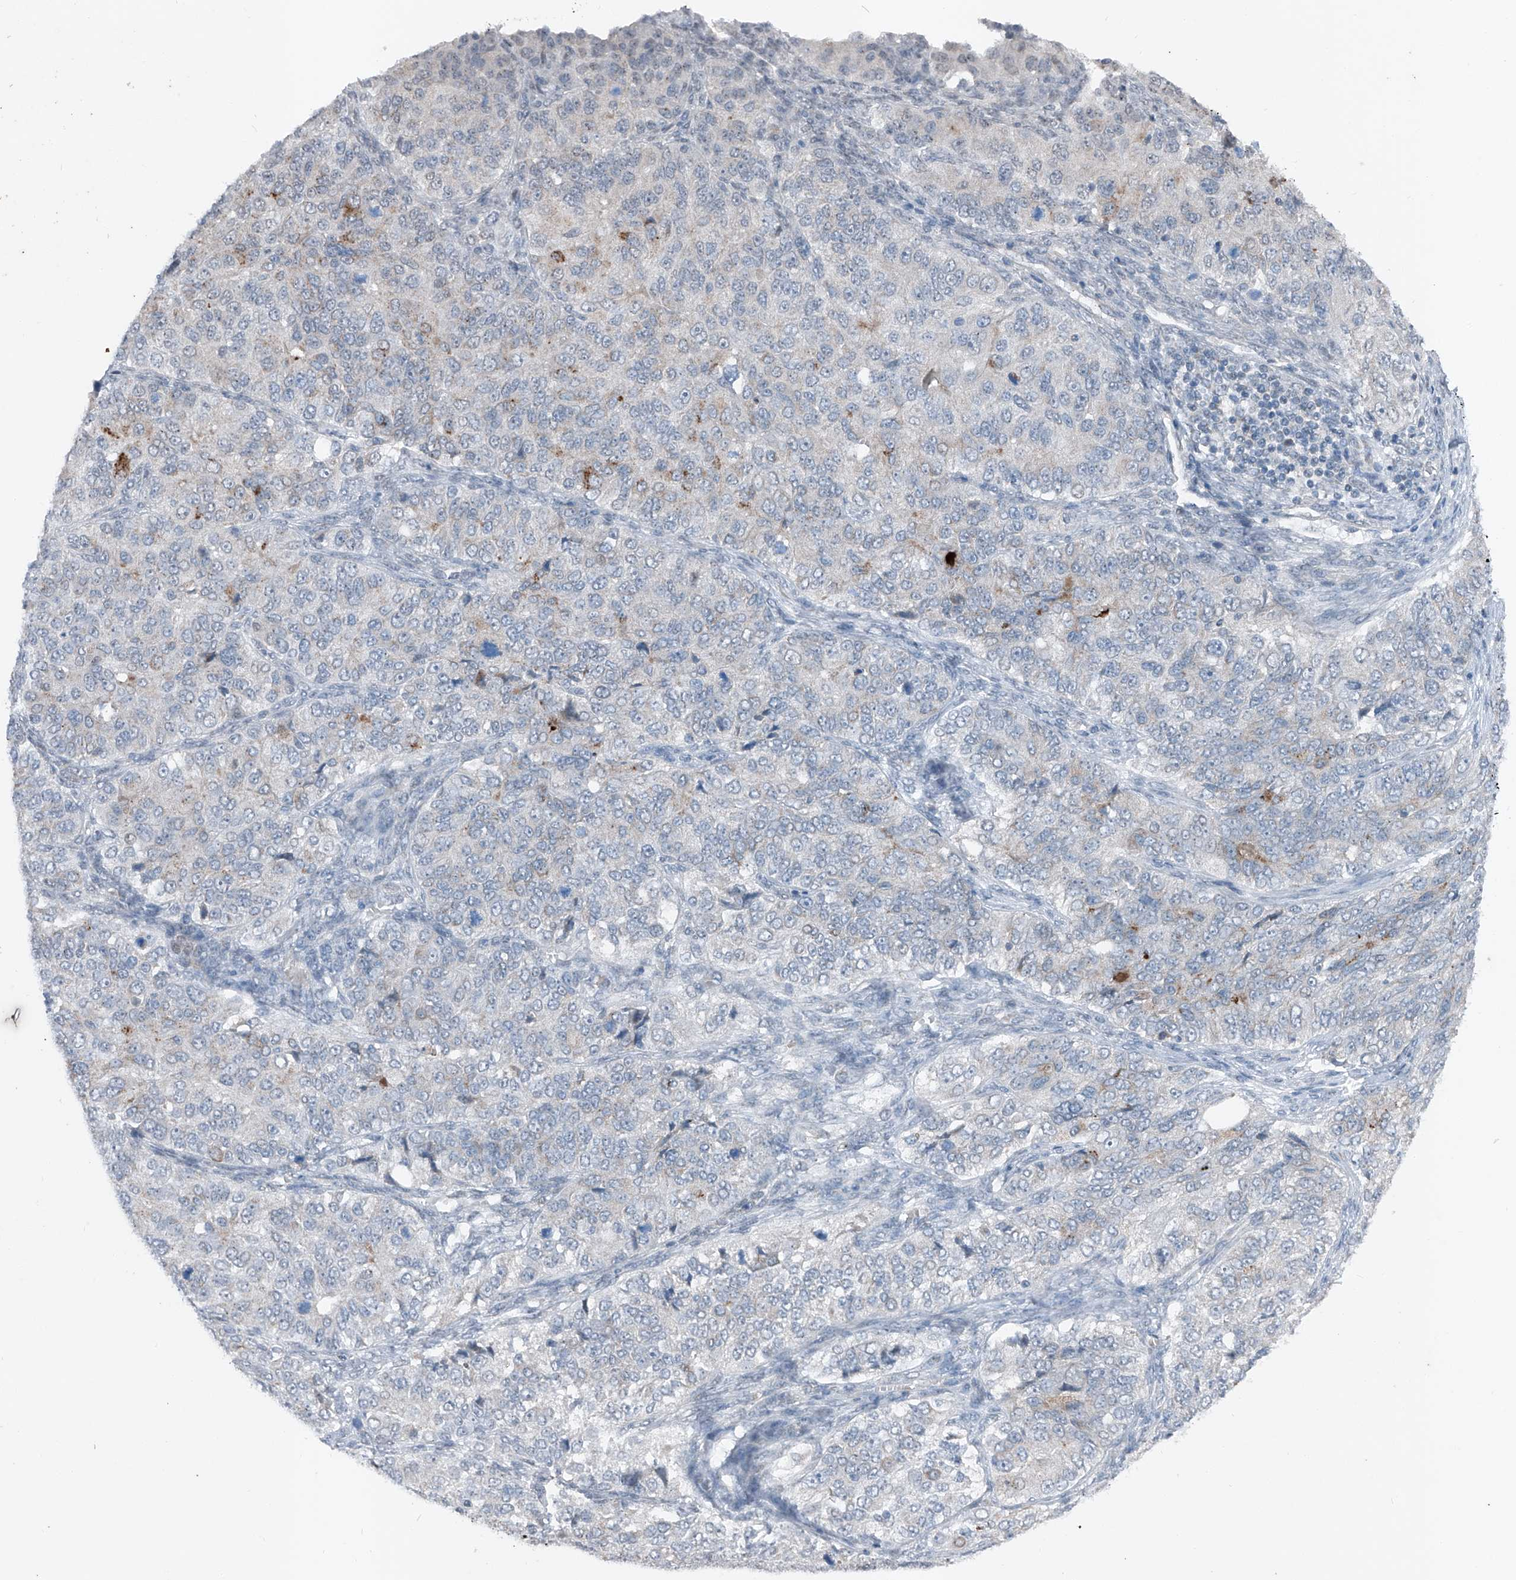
{"staining": {"intensity": "negative", "quantity": "none", "location": "none"}, "tissue": "ovarian cancer", "cell_type": "Tumor cells", "image_type": "cancer", "snomed": [{"axis": "morphology", "description": "Carcinoma, endometroid"}, {"axis": "topography", "description": "Ovary"}], "caption": "The image exhibits no staining of tumor cells in ovarian endometroid carcinoma.", "gene": "DYRK1B", "patient": {"sex": "female", "age": 51}}